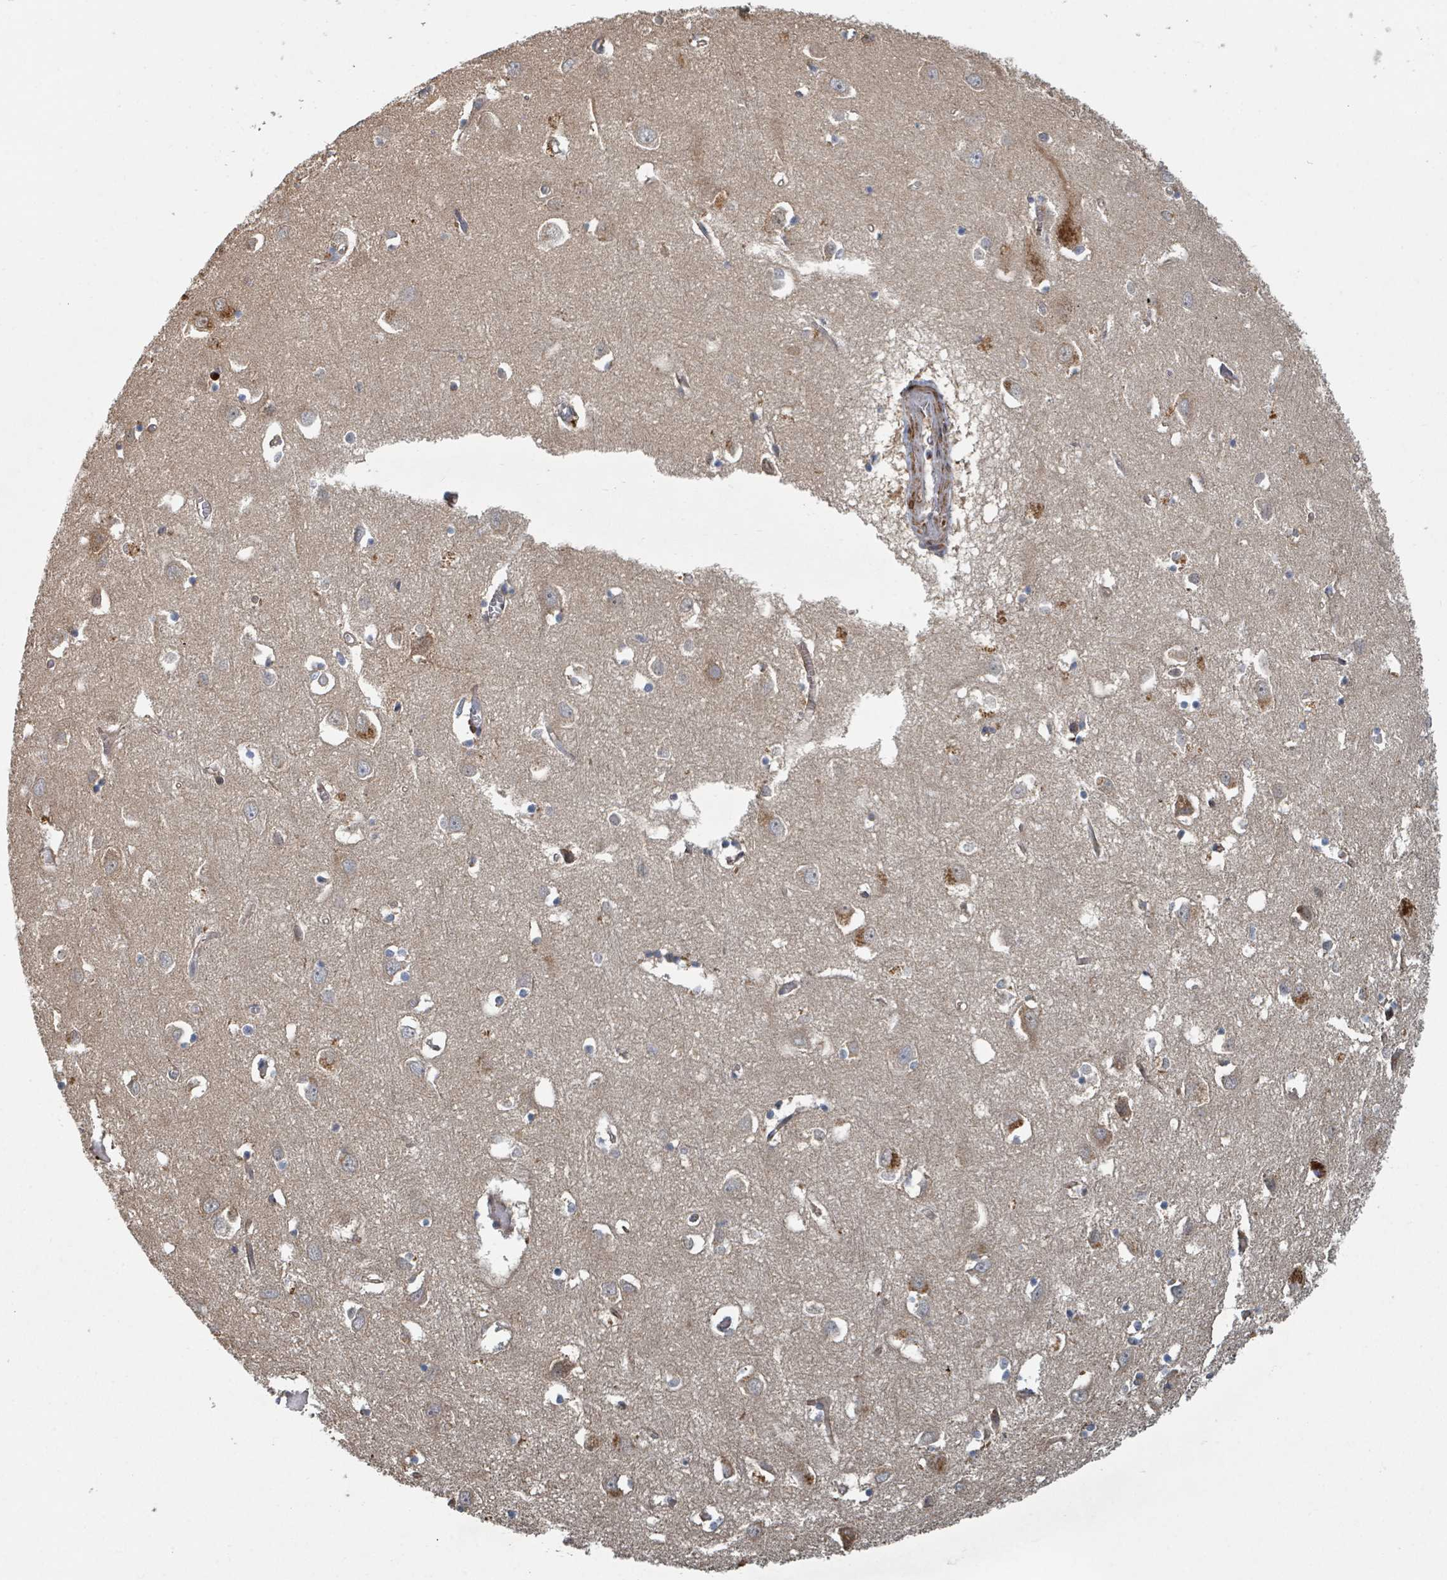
{"staining": {"intensity": "moderate", "quantity": ">75%", "location": "cytoplasmic/membranous"}, "tissue": "cerebral cortex", "cell_type": "Endothelial cells", "image_type": "normal", "snomed": [{"axis": "morphology", "description": "Normal tissue, NOS"}, {"axis": "topography", "description": "Cerebral cortex"}], "caption": "Immunohistochemical staining of normal human cerebral cortex demonstrates >75% levels of moderate cytoplasmic/membranous protein expression in about >75% of endothelial cells.", "gene": "DPM1", "patient": {"sex": "male", "age": 70}}